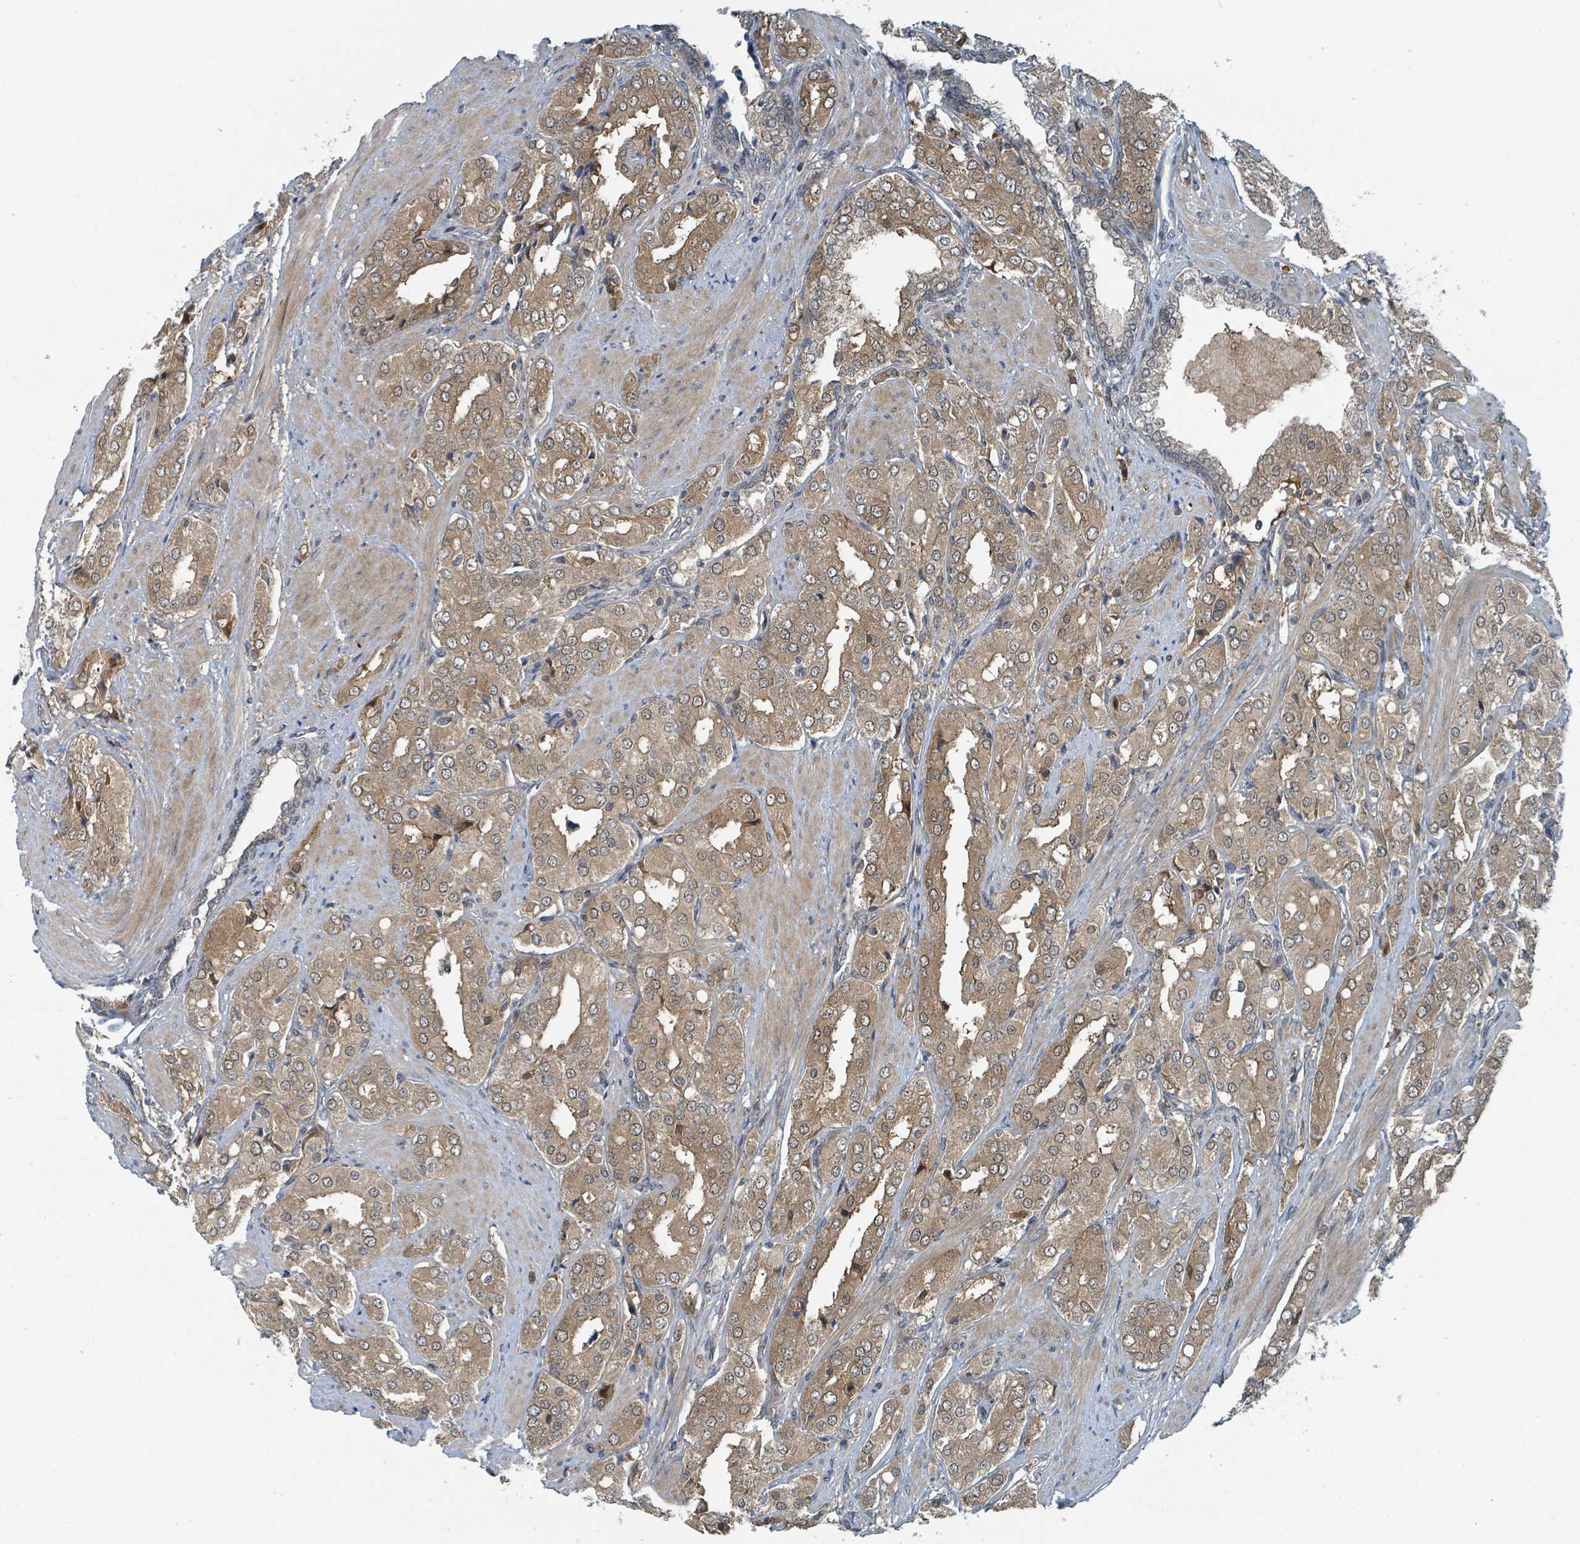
{"staining": {"intensity": "moderate", "quantity": "25%-75%", "location": "cytoplasmic/membranous,nuclear"}, "tissue": "prostate cancer", "cell_type": "Tumor cells", "image_type": "cancer", "snomed": [{"axis": "morphology", "description": "Adenocarcinoma, High grade"}, {"axis": "topography", "description": "Prostate"}], "caption": "Protein analysis of prostate cancer (adenocarcinoma (high-grade)) tissue demonstrates moderate cytoplasmic/membranous and nuclear staining in approximately 25%-75% of tumor cells.", "gene": "GOLGA7", "patient": {"sex": "male", "age": 71}}